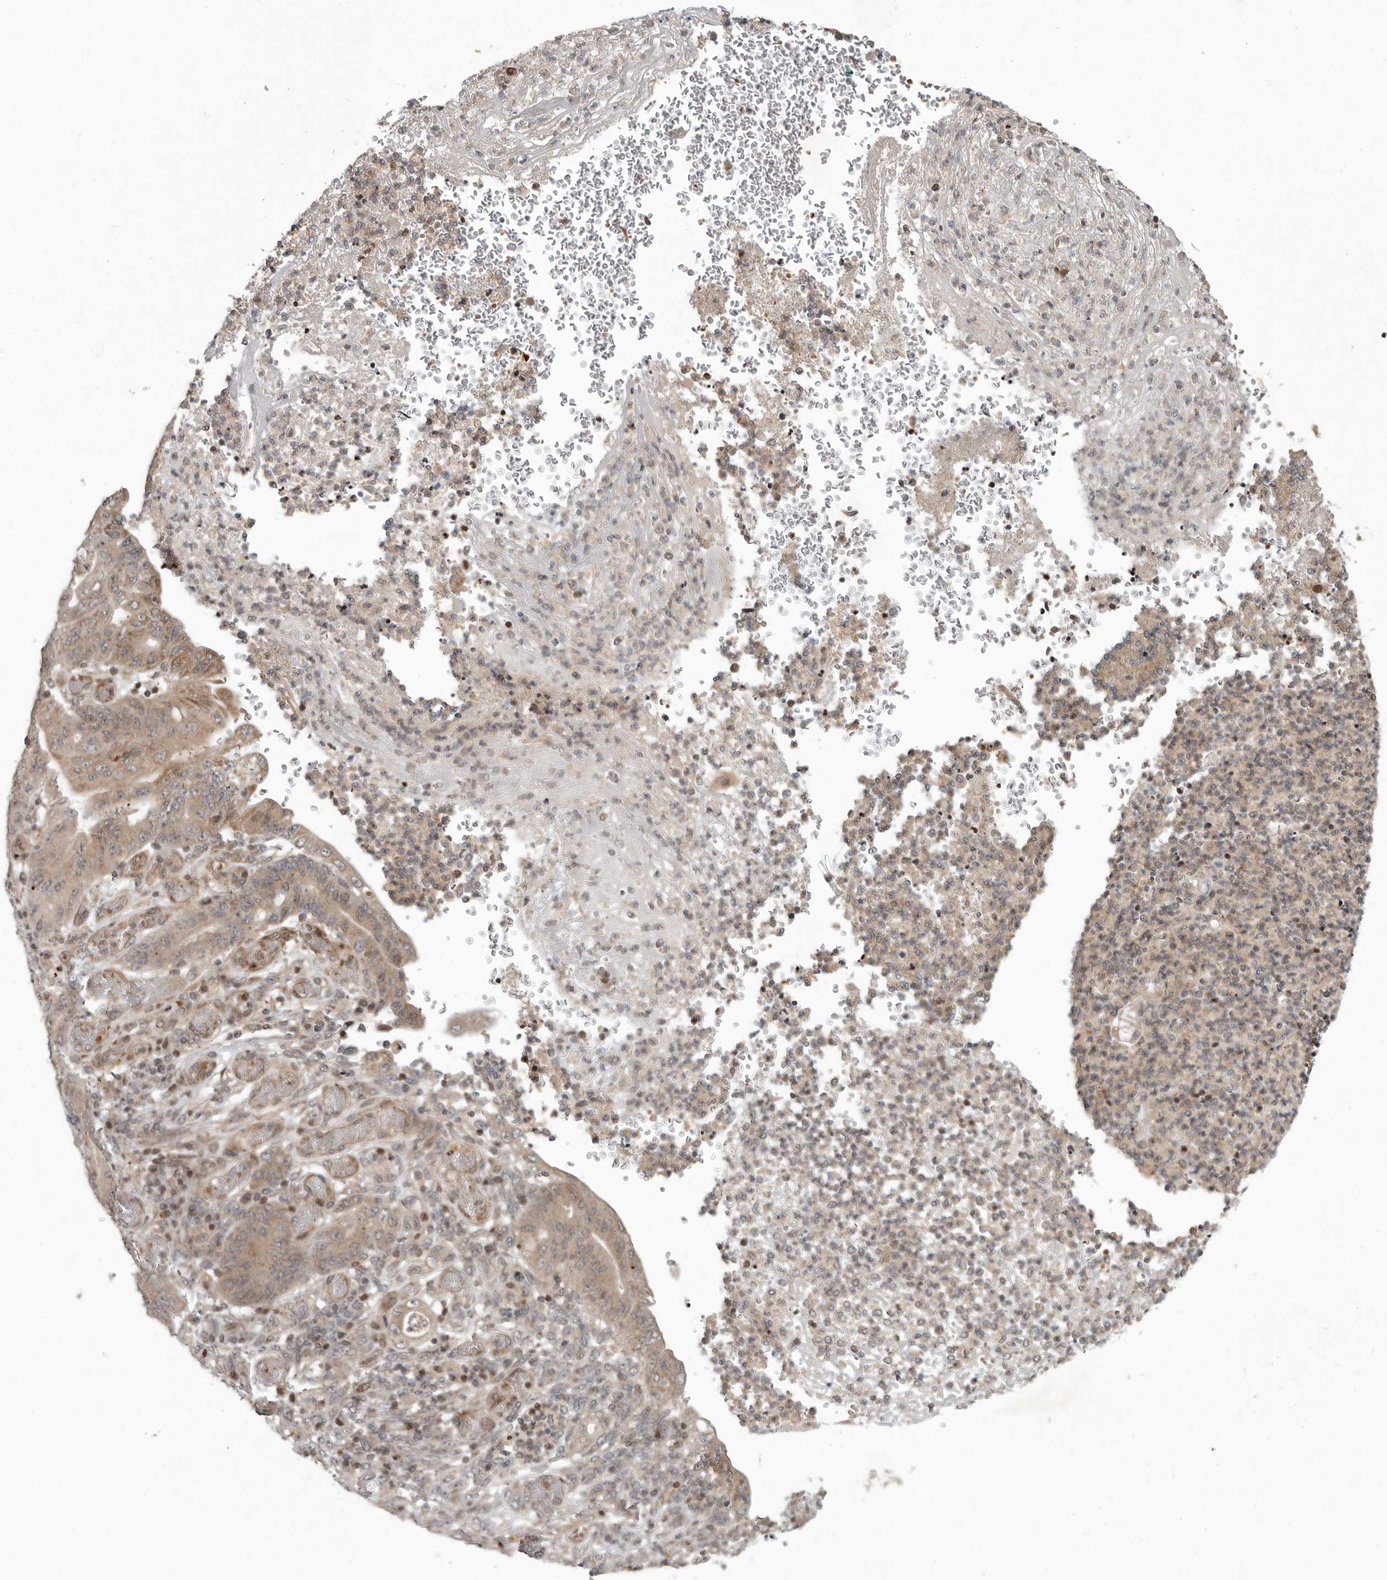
{"staining": {"intensity": "weak", "quantity": ">75%", "location": "cytoplasmic/membranous"}, "tissue": "stomach cancer", "cell_type": "Tumor cells", "image_type": "cancer", "snomed": [{"axis": "morphology", "description": "Adenocarcinoma, NOS"}, {"axis": "topography", "description": "Stomach"}], "caption": "Protein staining exhibits weak cytoplasmic/membranous expression in about >75% of tumor cells in adenocarcinoma (stomach).", "gene": "RABIF", "patient": {"sex": "female", "age": 73}}